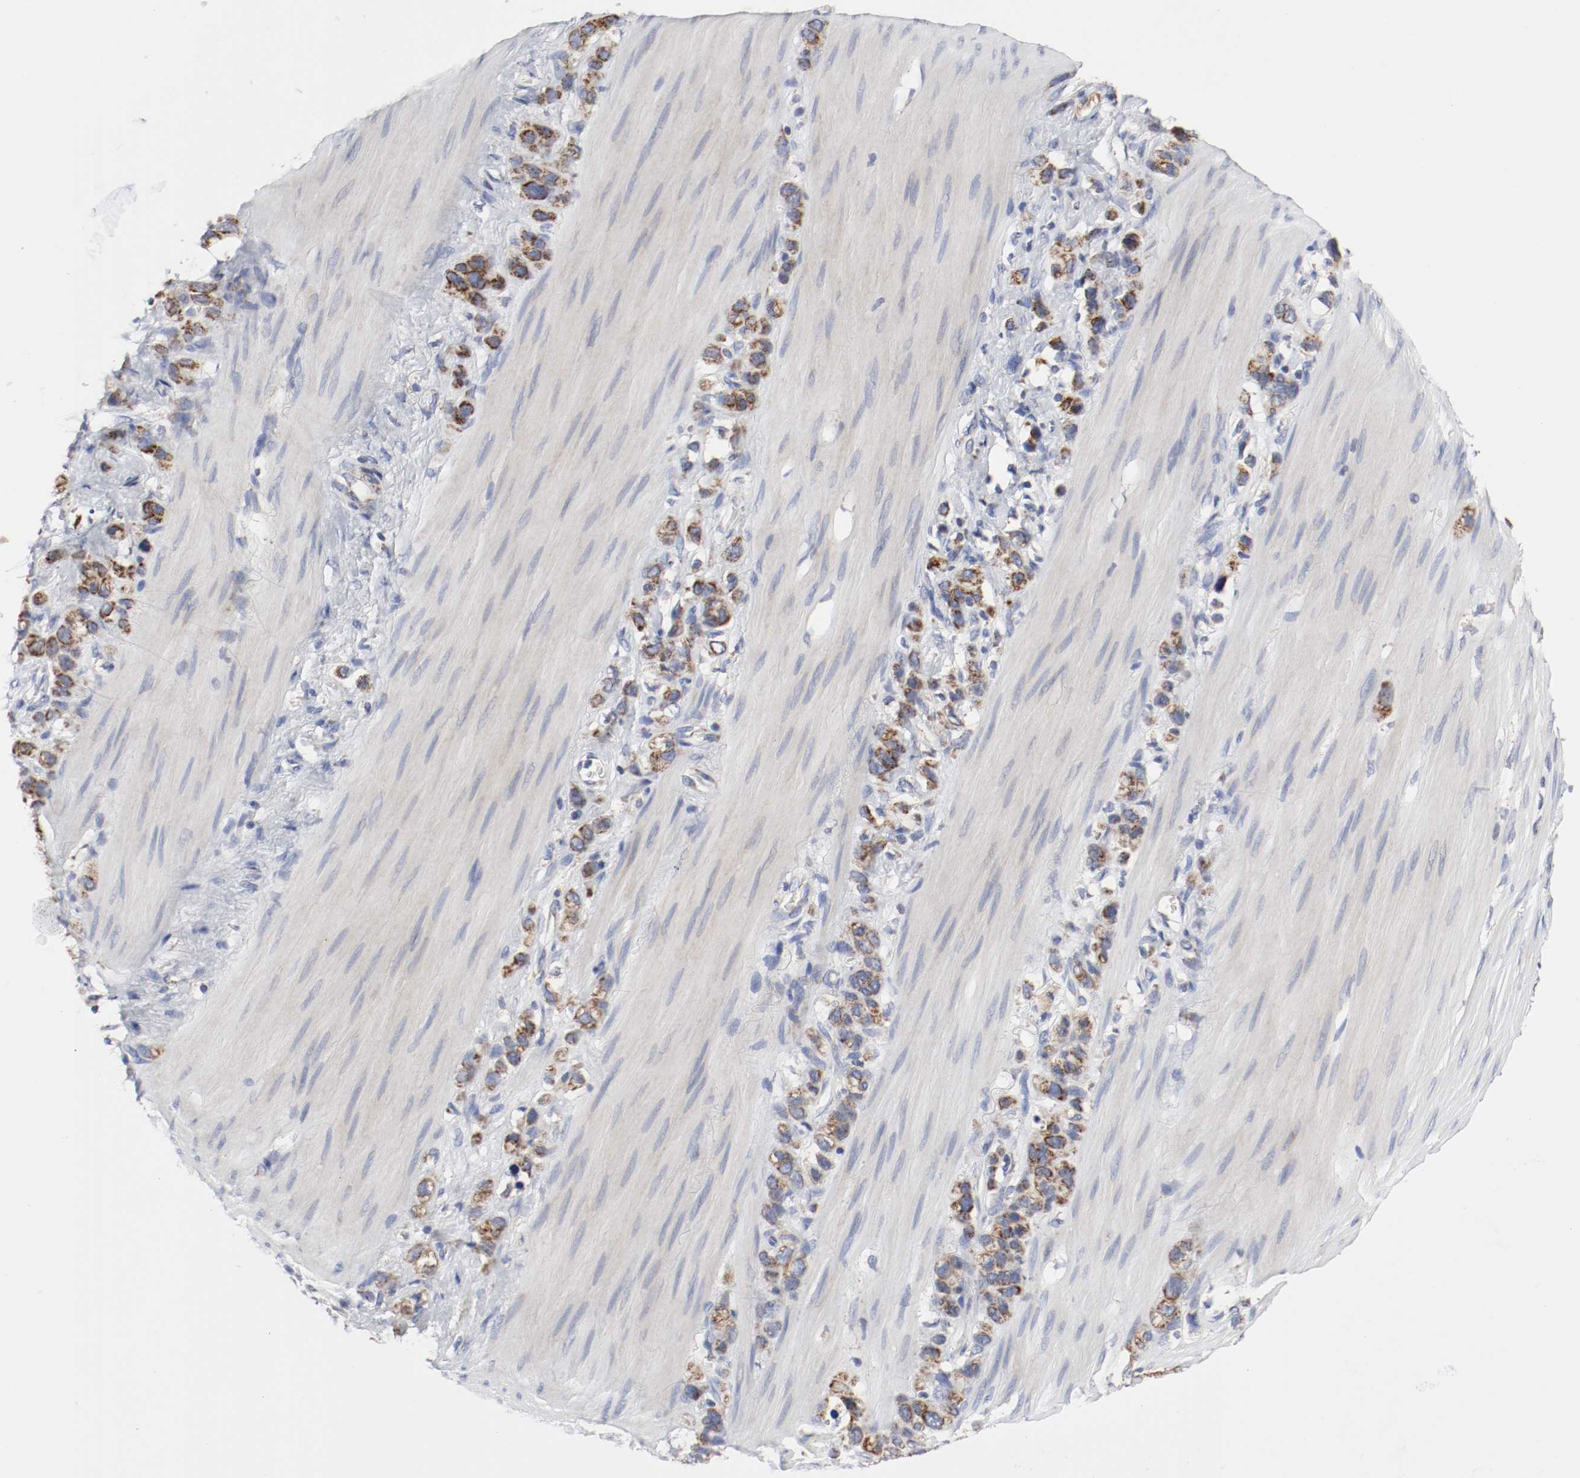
{"staining": {"intensity": "moderate", "quantity": ">75%", "location": "cytoplasmic/membranous"}, "tissue": "stomach cancer", "cell_type": "Tumor cells", "image_type": "cancer", "snomed": [{"axis": "morphology", "description": "Normal tissue, NOS"}, {"axis": "morphology", "description": "Adenocarcinoma, NOS"}, {"axis": "morphology", "description": "Adenocarcinoma, High grade"}, {"axis": "topography", "description": "Stomach, upper"}, {"axis": "topography", "description": "Stomach"}], "caption": "Immunohistochemistry (IHC) (DAB) staining of stomach cancer (high-grade adenocarcinoma) shows moderate cytoplasmic/membranous protein staining in approximately >75% of tumor cells. Immunohistochemistry (IHC) stains the protein of interest in brown and the nuclei are stained blue.", "gene": "AFG3L2", "patient": {"sex": "female", "age": 65}}